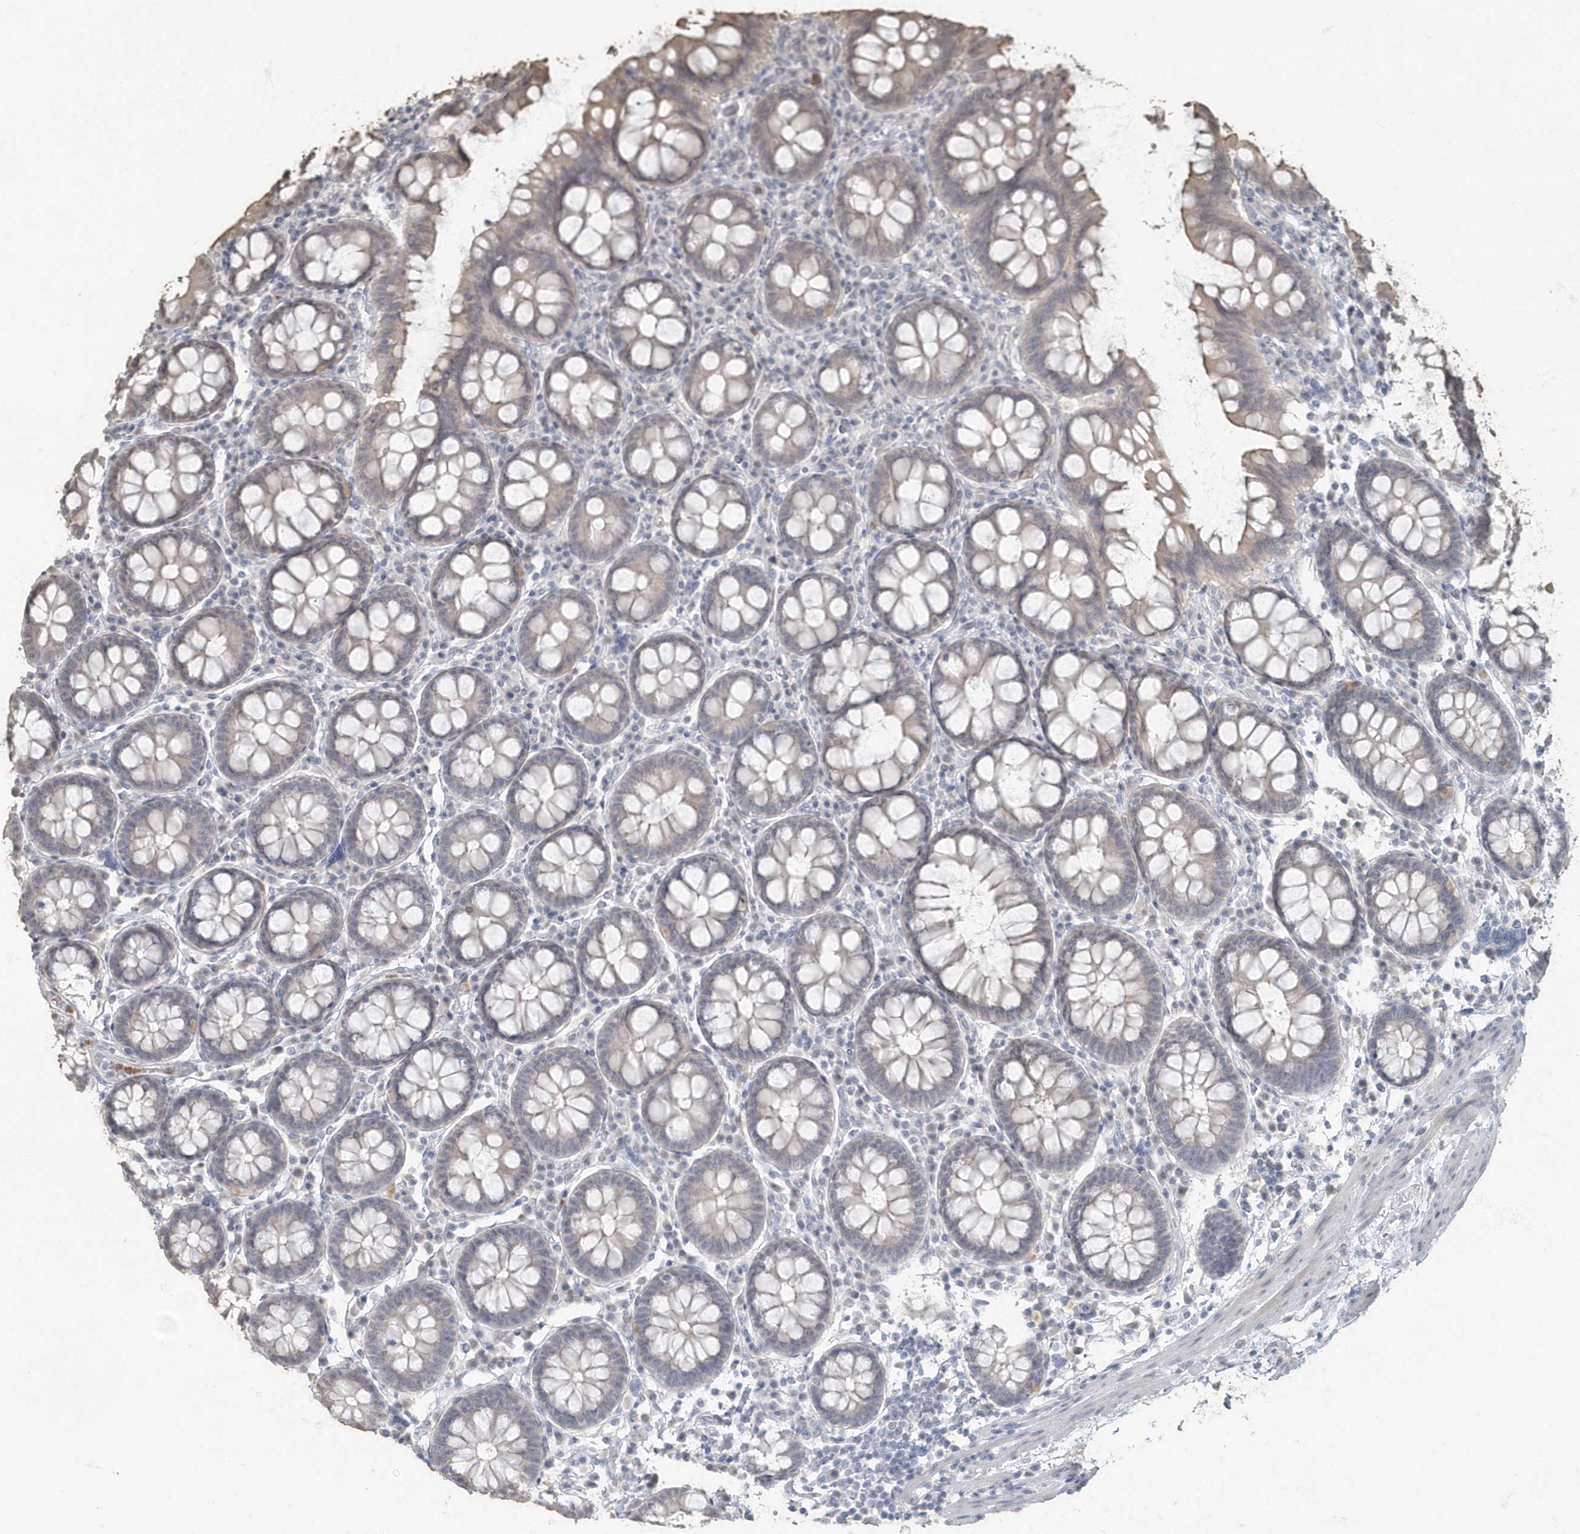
{"staining": {"intensity": "weak", "quantity": ">75%", "location": "cytoplasmic/membranous"}, "tissue": "colon", "cell_type": "Endothelial cells", "image_type": "normal", "snomed": [{"axis": "morphology", "description": "Normal tissue, NOS"}, {"axis": "topography", "description": "Colon"}], "caption": "Immunohistochemical staining of normal colon displays >75% levels of weak cytoplasmic/membranous protein staining in about >75% of endothelial cells. The protein is shown in brown color, while the nuclei are stained blue.", "gene": "MYOT", "patient": {"sex": "female", "age": 79}}